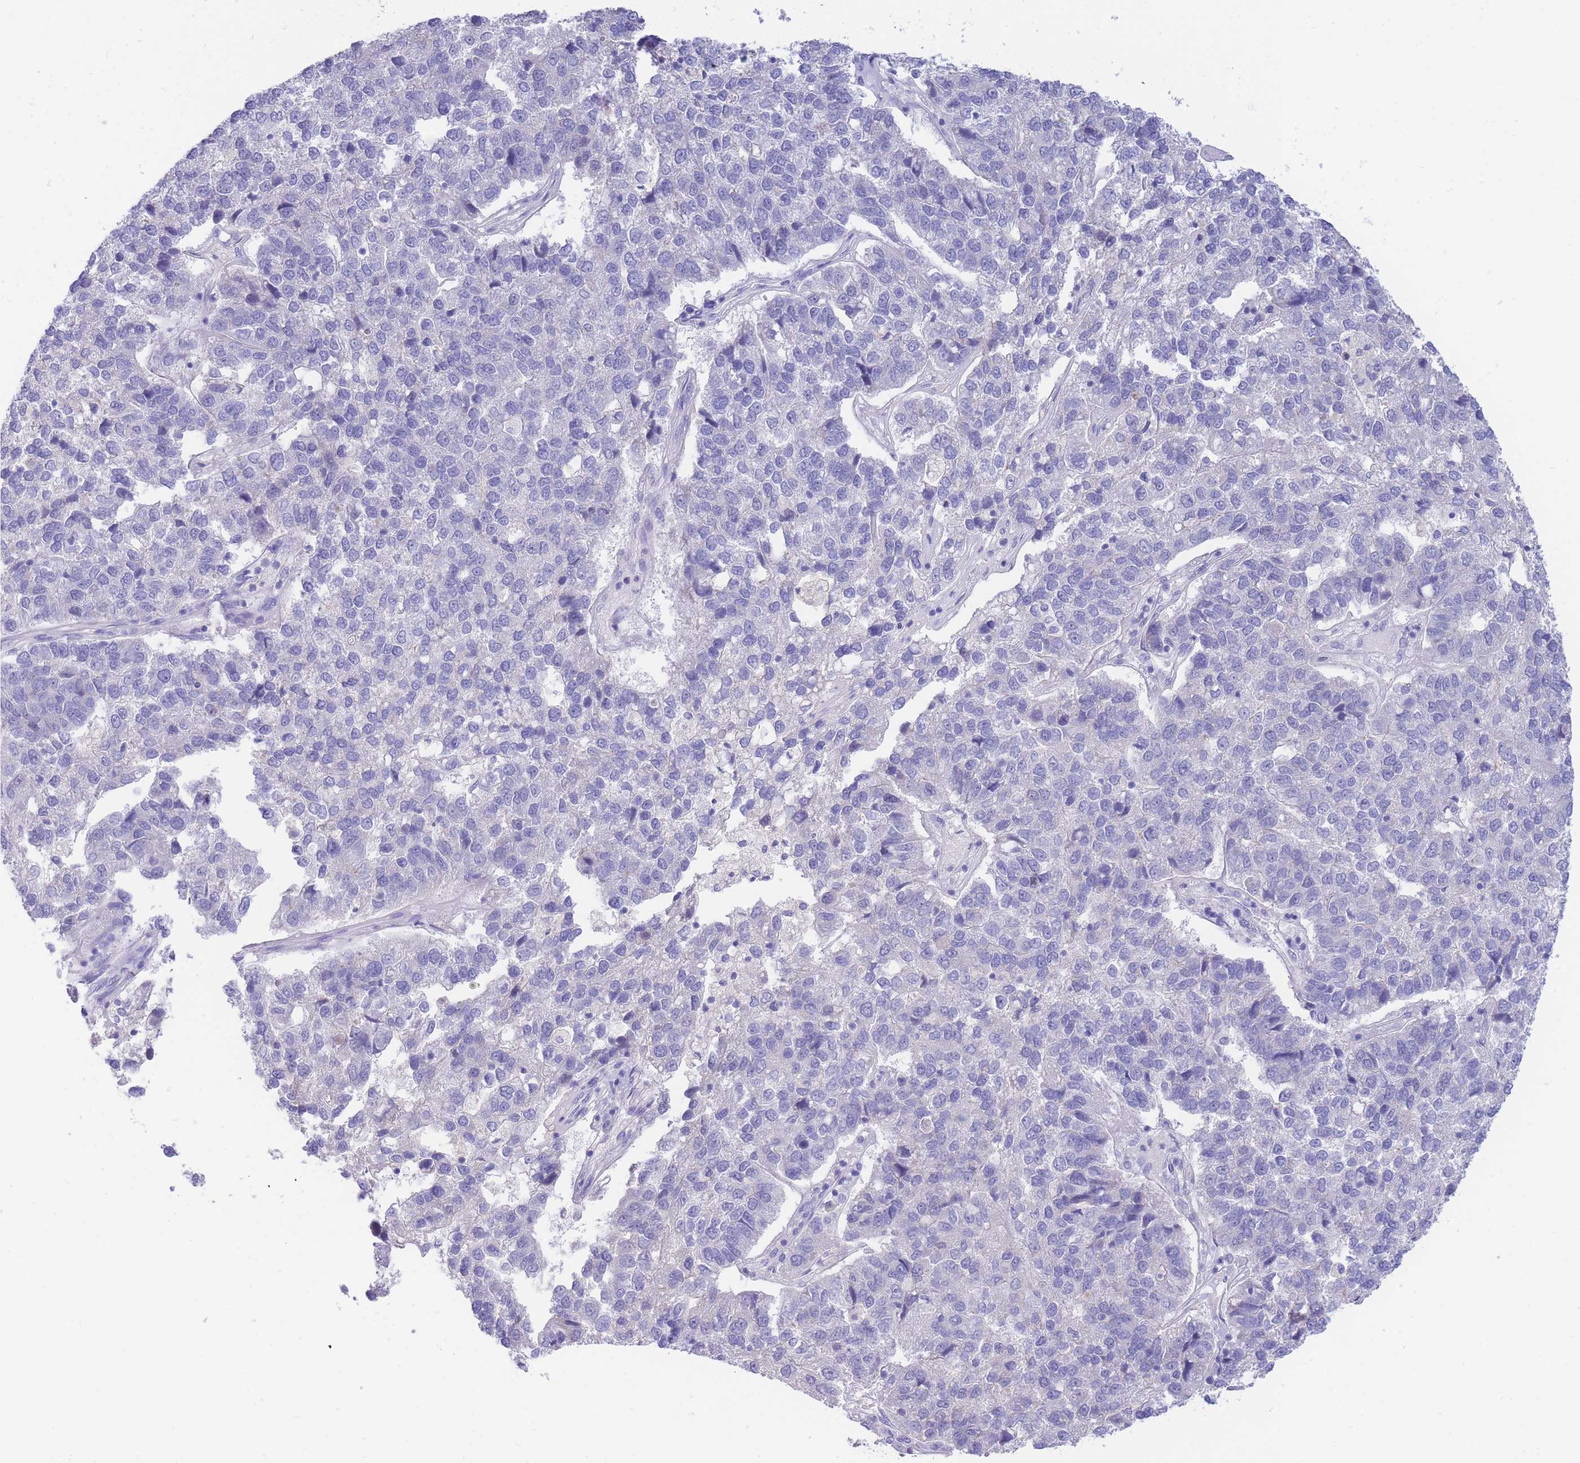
{"staining": {"intensity": "negative", "quantity": "none", "location": "none"}, "tissue": "pancreatic cancer", "cell_type": "Tumor cells", "image_type": "cancer", "snomed": [{"axis": "morphology", "description": "Adenocarcinoma, NOS"}, {"axis": "topography", "description": "Pancreas"}], "caption": "Immunohistochemistry histopathology image of human adenocarcinoma (pancreatic) stained for a protein (brown), which exhibits no staining in tumor cells. The staining was performed using DAB (3,3'-diaminobenzidine) to visualize the protein expression in brown, while the nuclei were stained in blue with hematoxylin (Magnification: 20x).", "gene": "PCDHB3", "patient": {"sex": "female", "age": 61}}